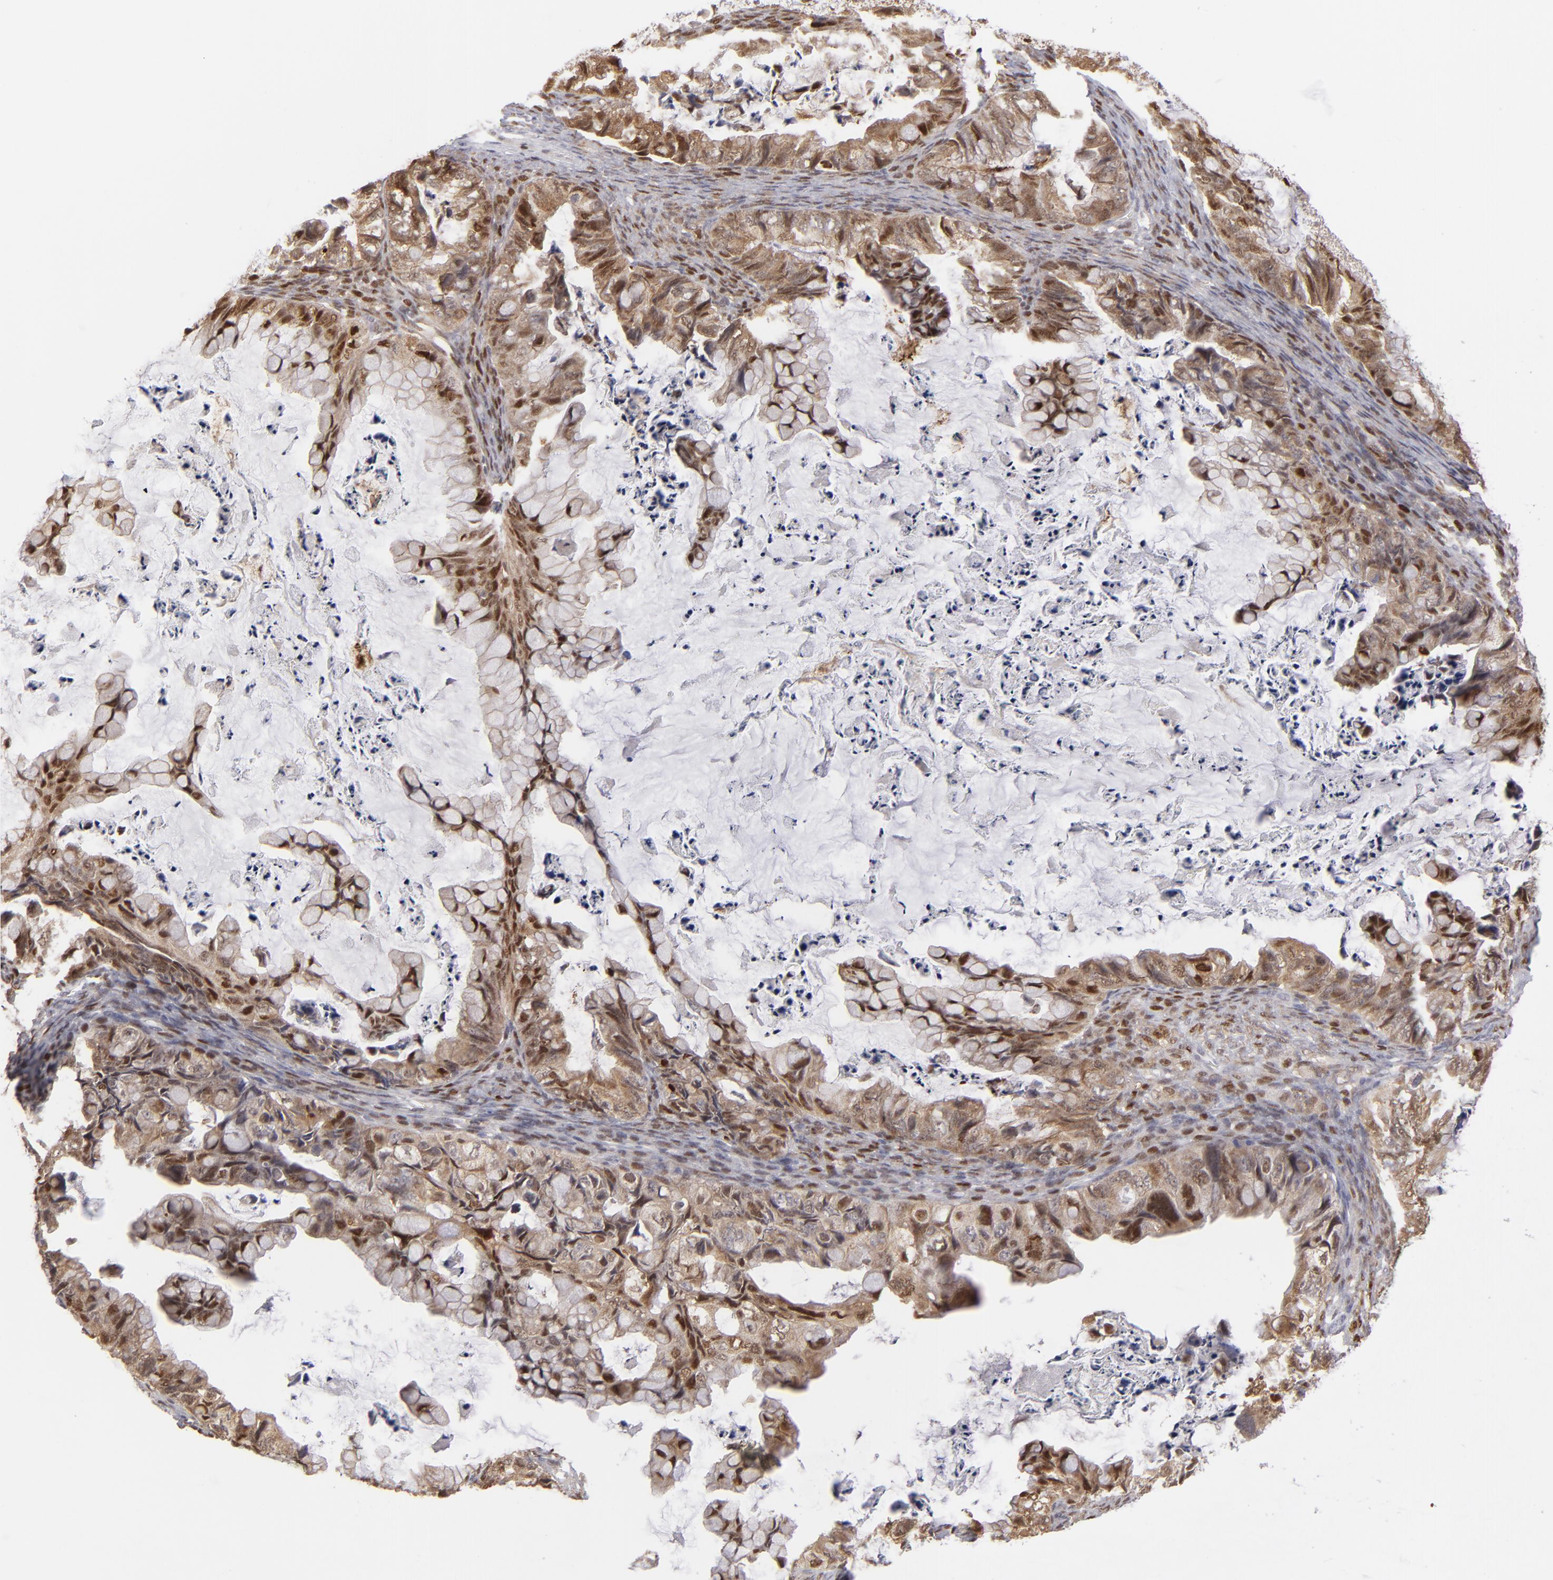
{"staining": {"intensity": "moderate", "quantity": "25%-75%", "location": "cytoplasmic/membranous,nuclear"}, "tissue": "ovarian cancer", "cell_type": "Tumor cells", "image_type": "cancer", "snomed": [{"axis": "morphology", "description": "Cystadenocarcinoma, mucinous, NOS"}, {"axis": "topography", "description": "Ovary"}], "caption": "Immunohistochemistry (IHC) micrograph of neoplastic tissue: ovarian mucinous cystadenocarcinoma stained using immunohistochemistry (IHC) shows medium levels of moderate protein expression localized specifically in the cytoplasmic/membranous and nuclear of tumor cells, appearing as a cytoplasmic/membranous and nuclear brown color.", "gene": "GSR", "patient": {"sex": "female", "age": 36}}